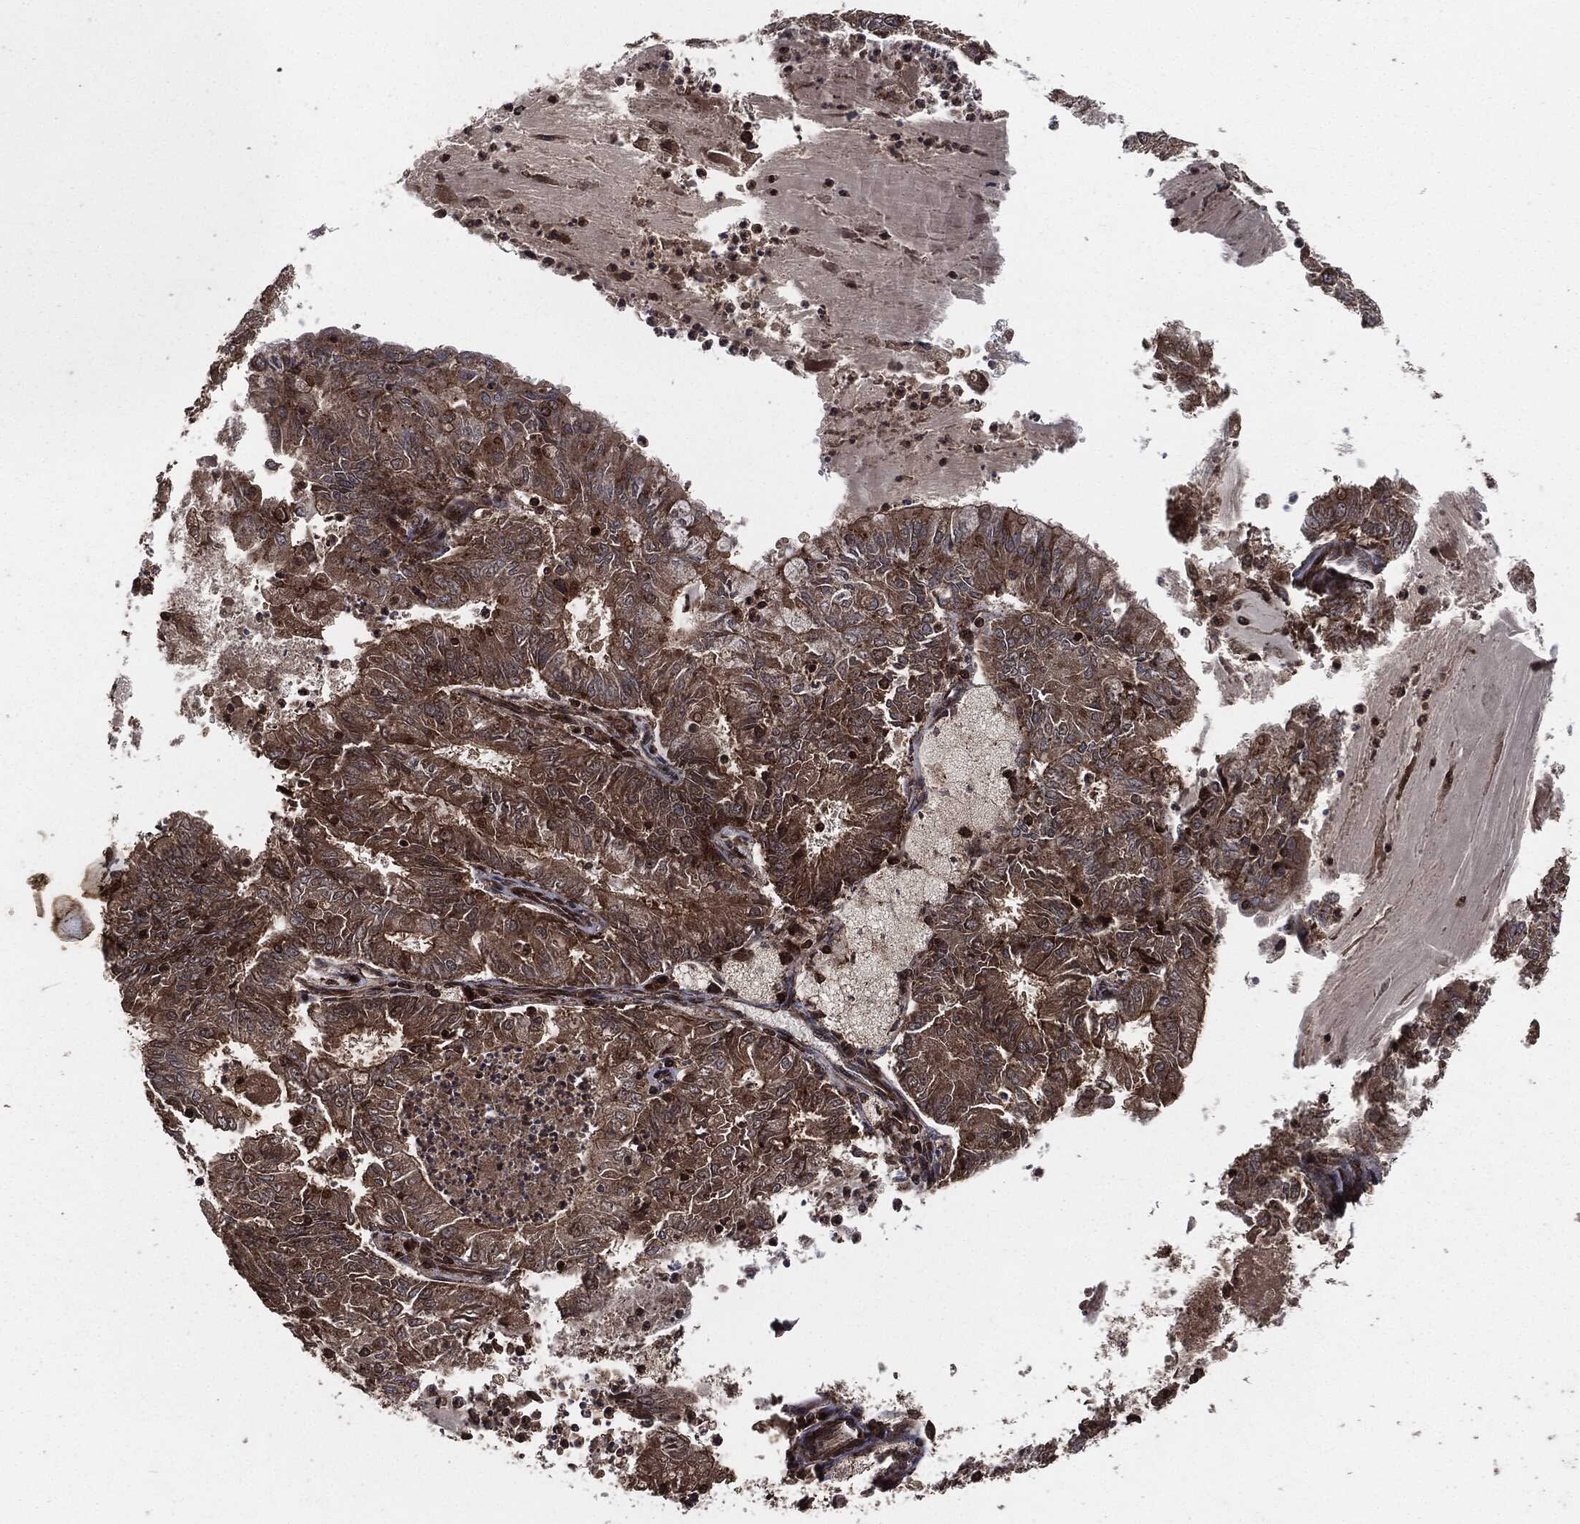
{"staining": {"intensity": "moderate", "quantity": ">75%", "location": "cytoplasmic/membranous"}, "tissue": "endometrial cancer", "cell_type": "Tumor cells", "image_type": "cancer", "snomed": [{"axis": "morphology", "description": "Adenocarcinoma, NOS"}, {"axis": "topography", "description": "Endometrium"}], "caption": "A medium amount of moderate cytoplasmic/membranous expression is appreciated in approximately >75% of tumor cells in adenocarcinoma (endometrial) tissue.", "gene": "IFIT1", "patient": {"sex": "female", "age": 57}}